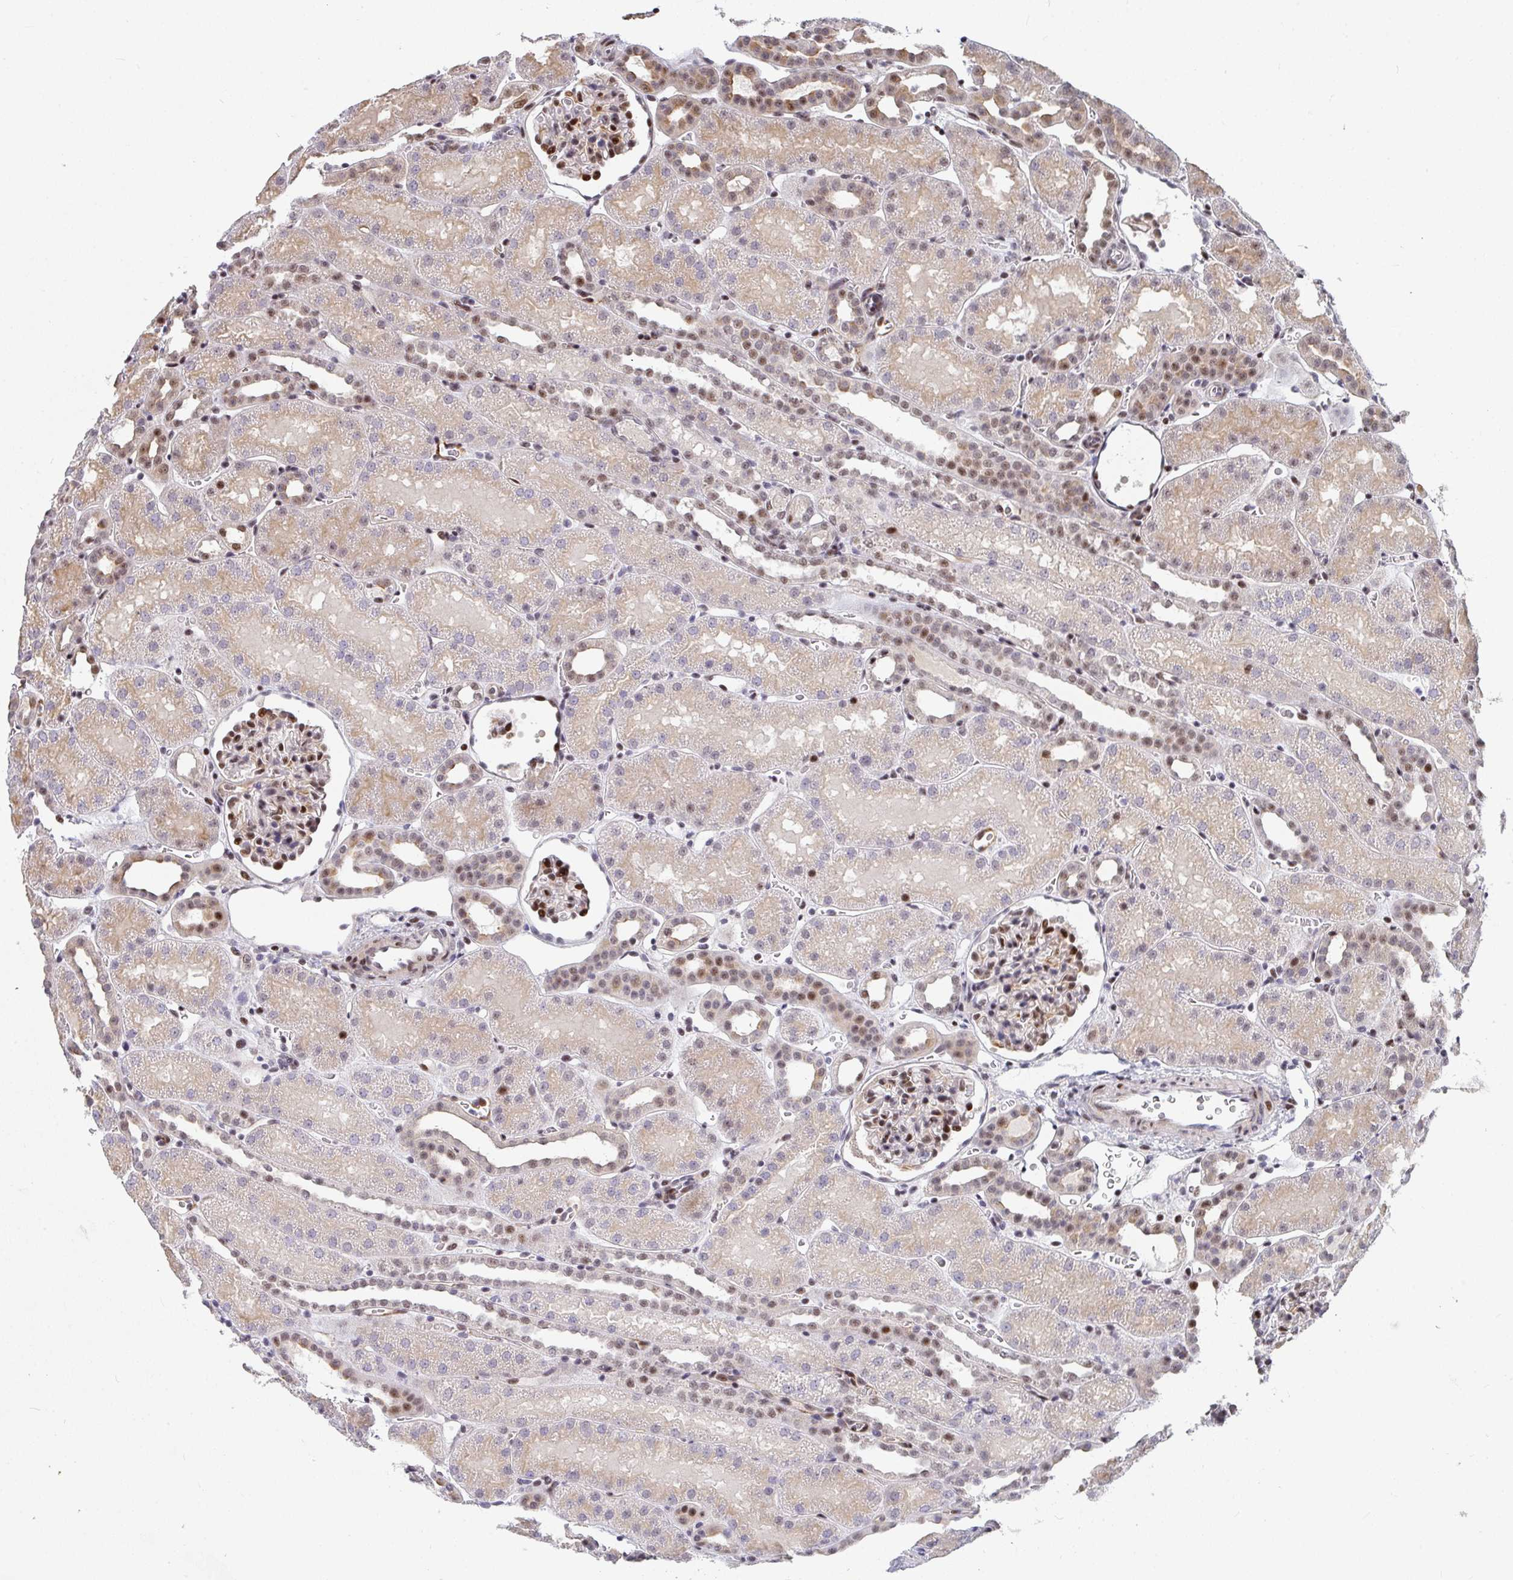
{"staining": {"intensity": "strong", "quantity": "25%-75%", "location": "nuclear"}, "tissue": "kidney", "cell_type": "Cells in glomeruli", "image_type": "normal", "snomed": [{"axis": "morphology", "description": "Normal tissue, NOS"}, {"axis": "topography", "description": "Kidney"}], "caption": "High-power microscopy captured an immunohistochemistry (IHC) image of benign kidney, revealing strong nuclear staining in about 25%-75% of cells in glomeruli.", "gene": "ZIC3", "patient": {"sex": "male", "age": 2}}